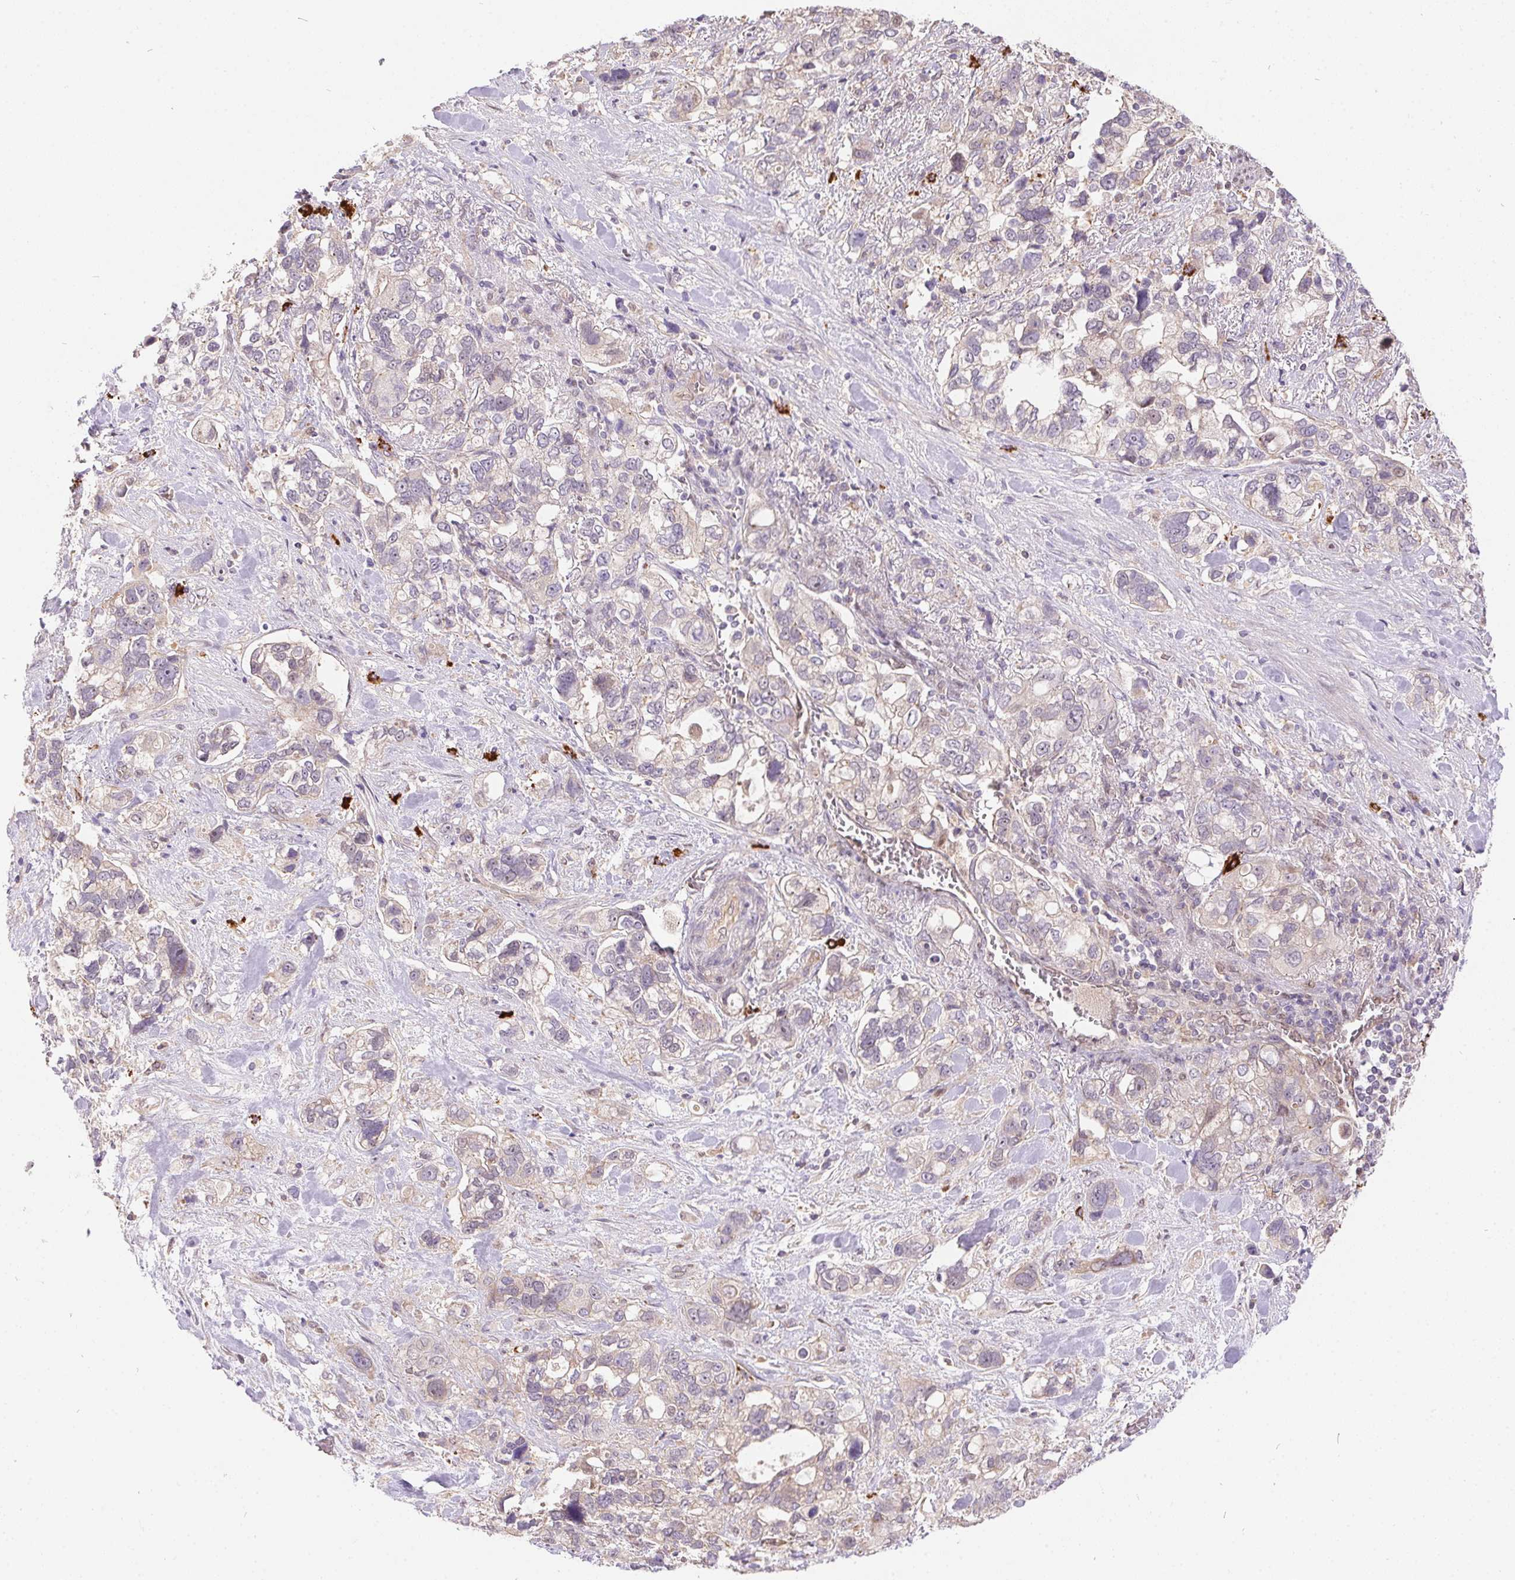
{"staining": {"intensity": "moderate", "quantity": "<25%", "location": "cytoplasmic/membranous,nuclear"}, "tissue": "stomach cancer", "cell_type": "Tumor cells", "image_type": "cancer", "snomed": [{"axis": "morphology", "description": "Adenocarcinoma, NOS"}, {"axis": "topography", "description": "Stomach, upper"}], "caption": "Stomach cancer (adenocarcinoma) stained with IHC displays moderate cytoplasmic/membranous and nuclear positivity in about <25% of tumor cells.", "gene": "NUDT16", "patient": {"sex": "female", "age": 81}}